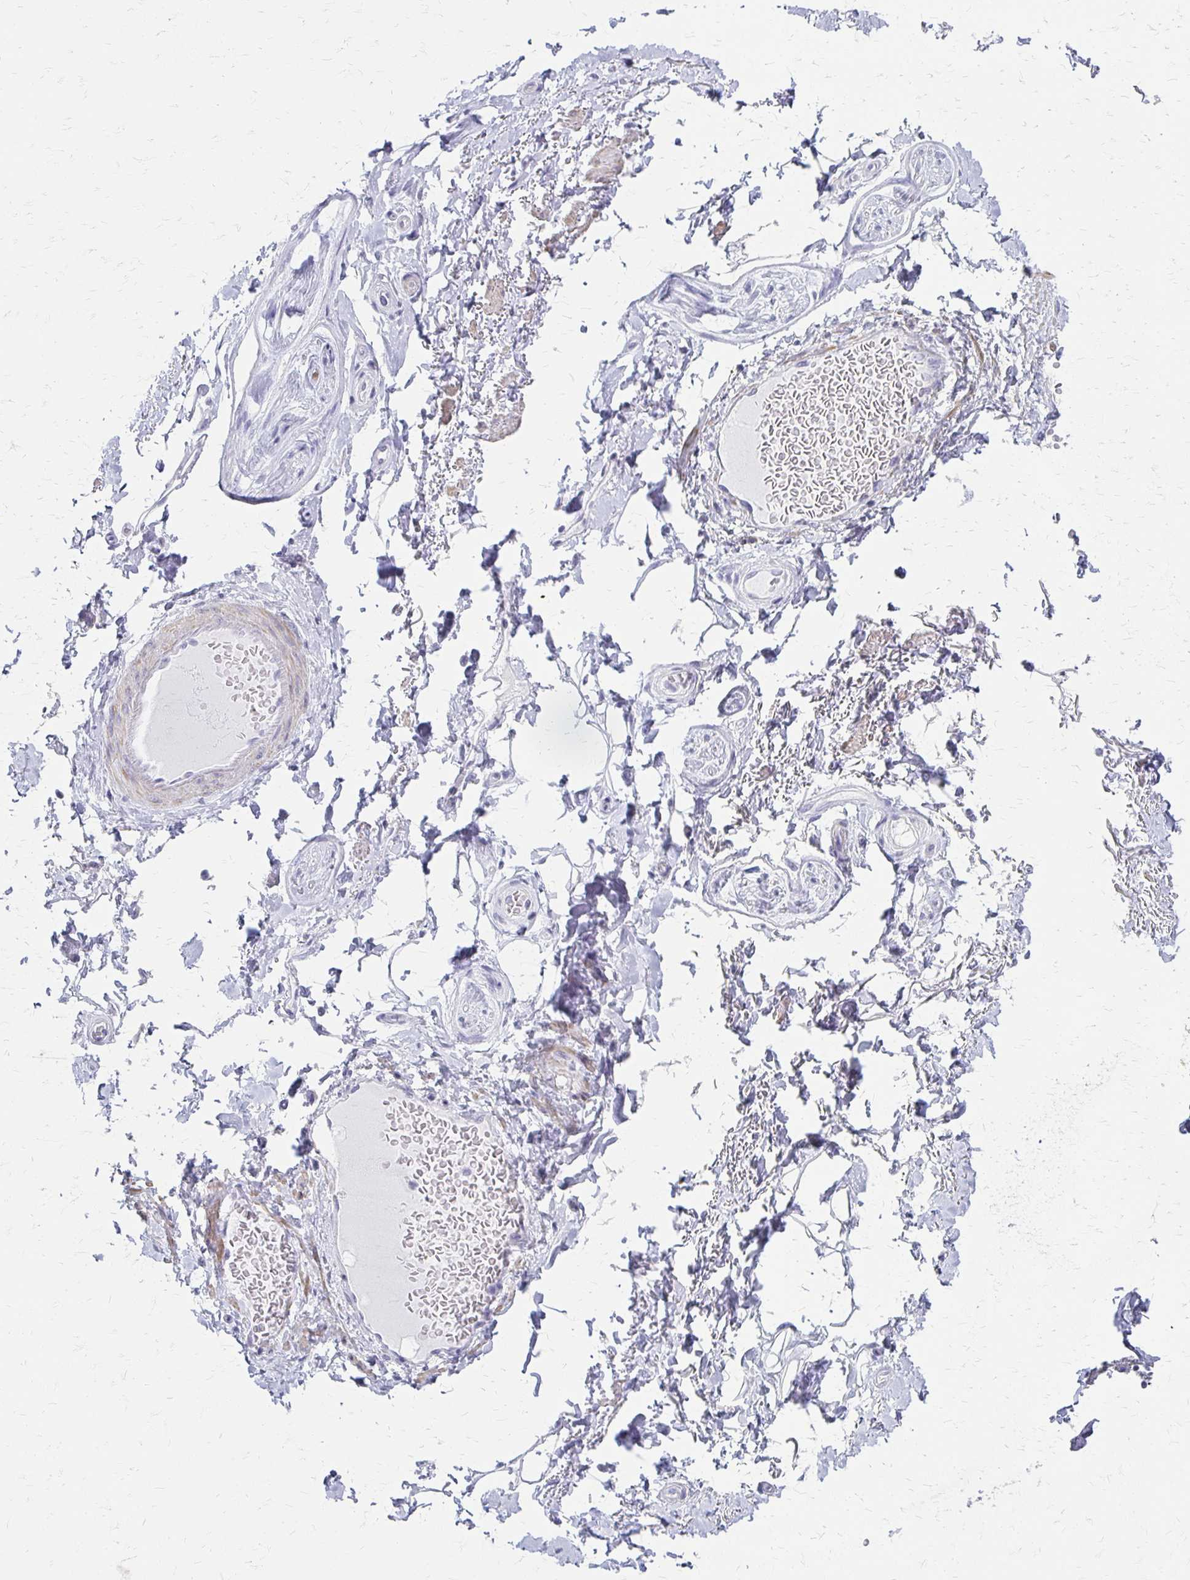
{"staining": {"intensity": "negative", "quantity": "none", "location": "none"}, "tissue": "adipose tissue", "cell_type": "Adipocytes", "image_type": "normal", "snomed": [{"axis": "morphology", "description": "Normal tissue, NOS"}, {"axis": "topography", "description": "Peripheral nerve tissue"}], "caption": "Histopathology image shows no significant protein expression in adipocytes of unremarkable adipose tissue.", "gene": "IVL", "patient": {"sex": "male", "age": 51}}